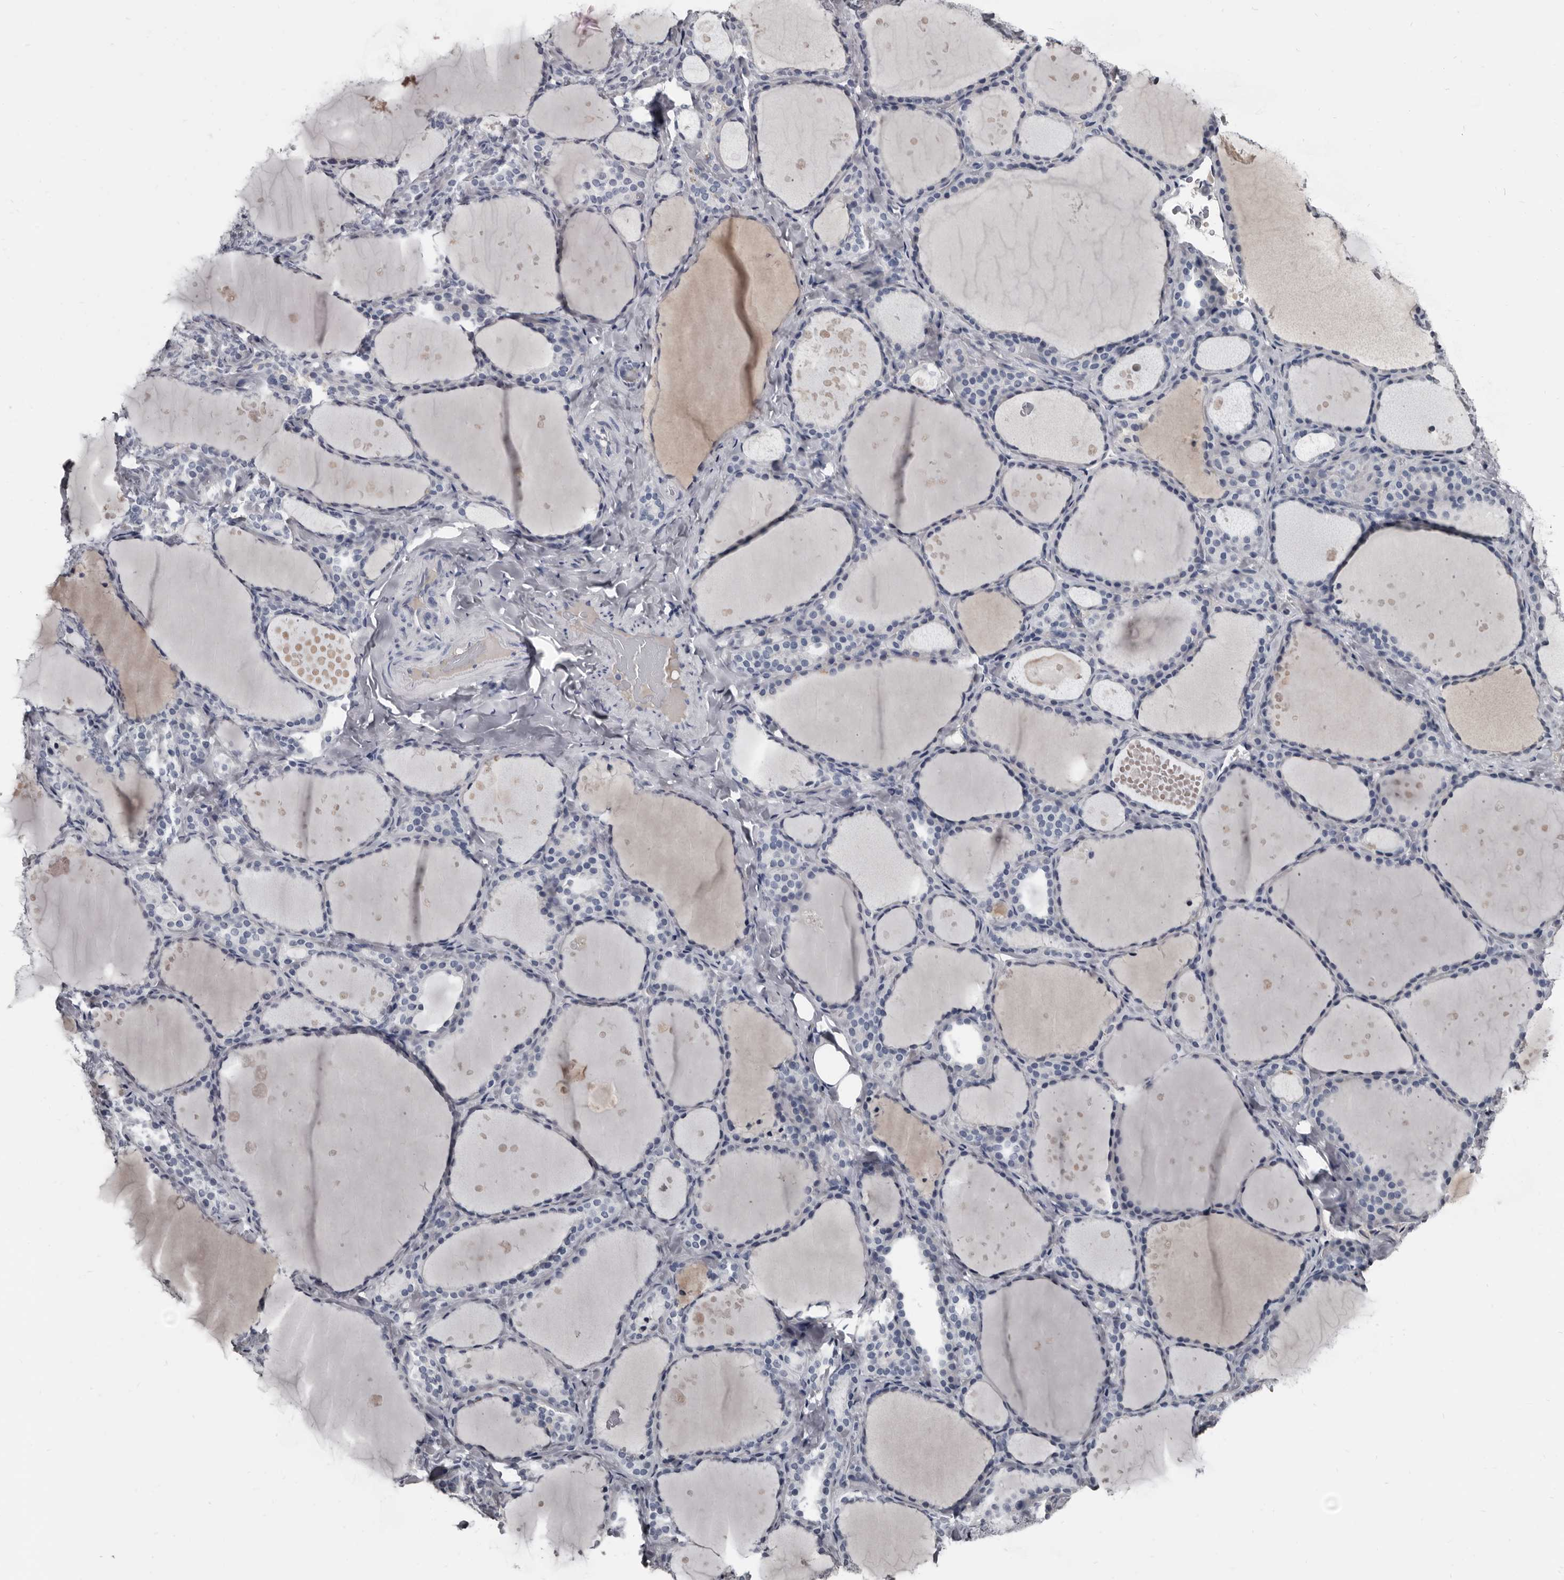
{"staining": {"intensity": "negative", "quantity": "none", "location": "none"}, "tissue": "thyroid gland", "cell_type": "Glandular cells", "image_type": "normal", "snomed": [{"axis": "morphology", "description": "Normal tissue, NOS"}, {"axis": "topography", "description": "Thyroid gland"}], "caption": "A photomicrograph of human thyroid gland is negative for staining in glandular cells. (DAB immunohistochemistry (IHC) with hematoxylin counter stain).", "gene": "GREB1", "patient": {"sex": "female", "age": 44}}